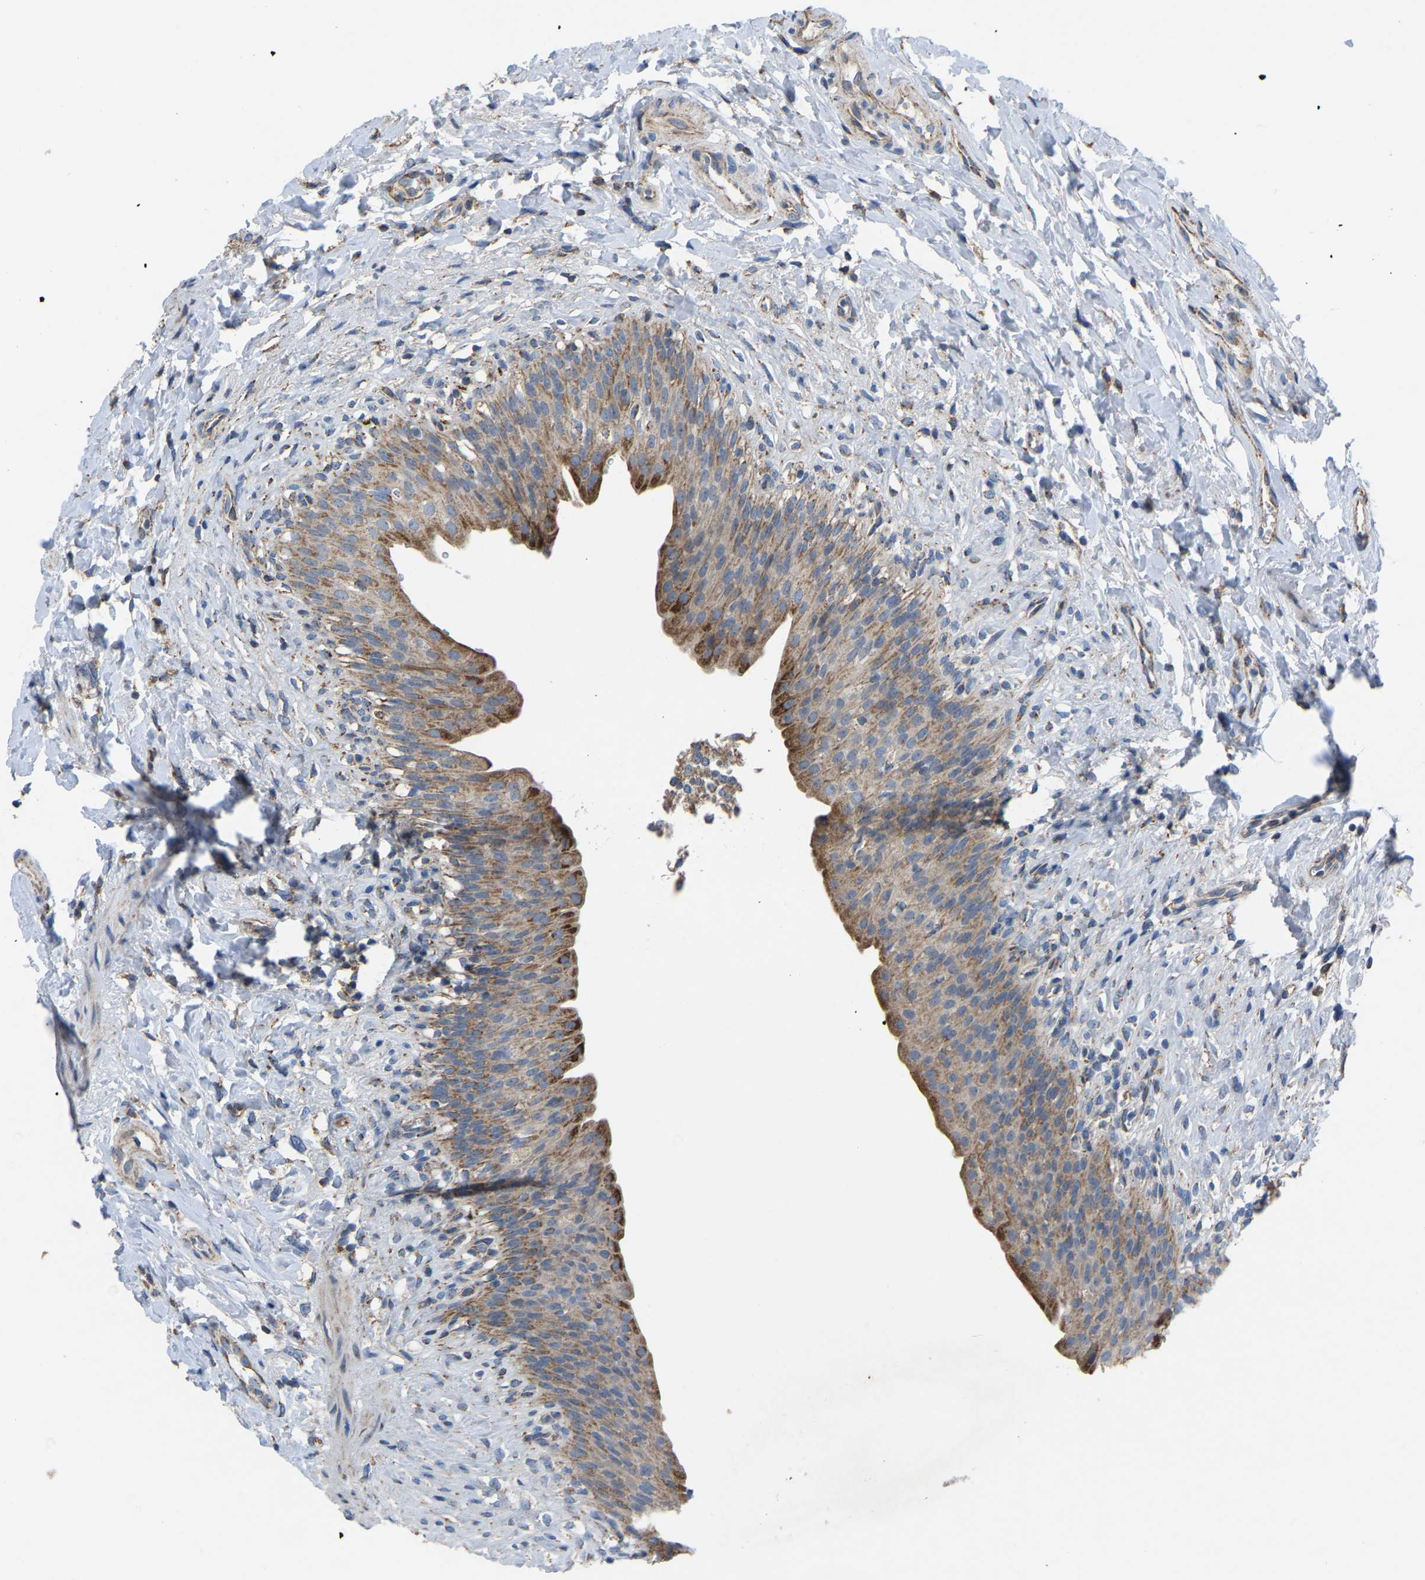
{"staining": {"intensity": "moderate", "quantity": ">75%", "location": "cytoplasmic/membranous"}, "tissue": "urinary bladder", "cell_type": "Urothelial cells", "image_type": "normal", "snomed": [{"axis": "morphology", "description": "Normal tissue, NOS"}, {"axis": "topography", "description": "Urinary bladder"}], "caption": "The immunohistochemical stain shows moderate cytoplasmic/membranous expression in urothelial cells of benign urinary bladder.", "gene": "BCL10", "patient": {"sex": "female", "age": 79}}